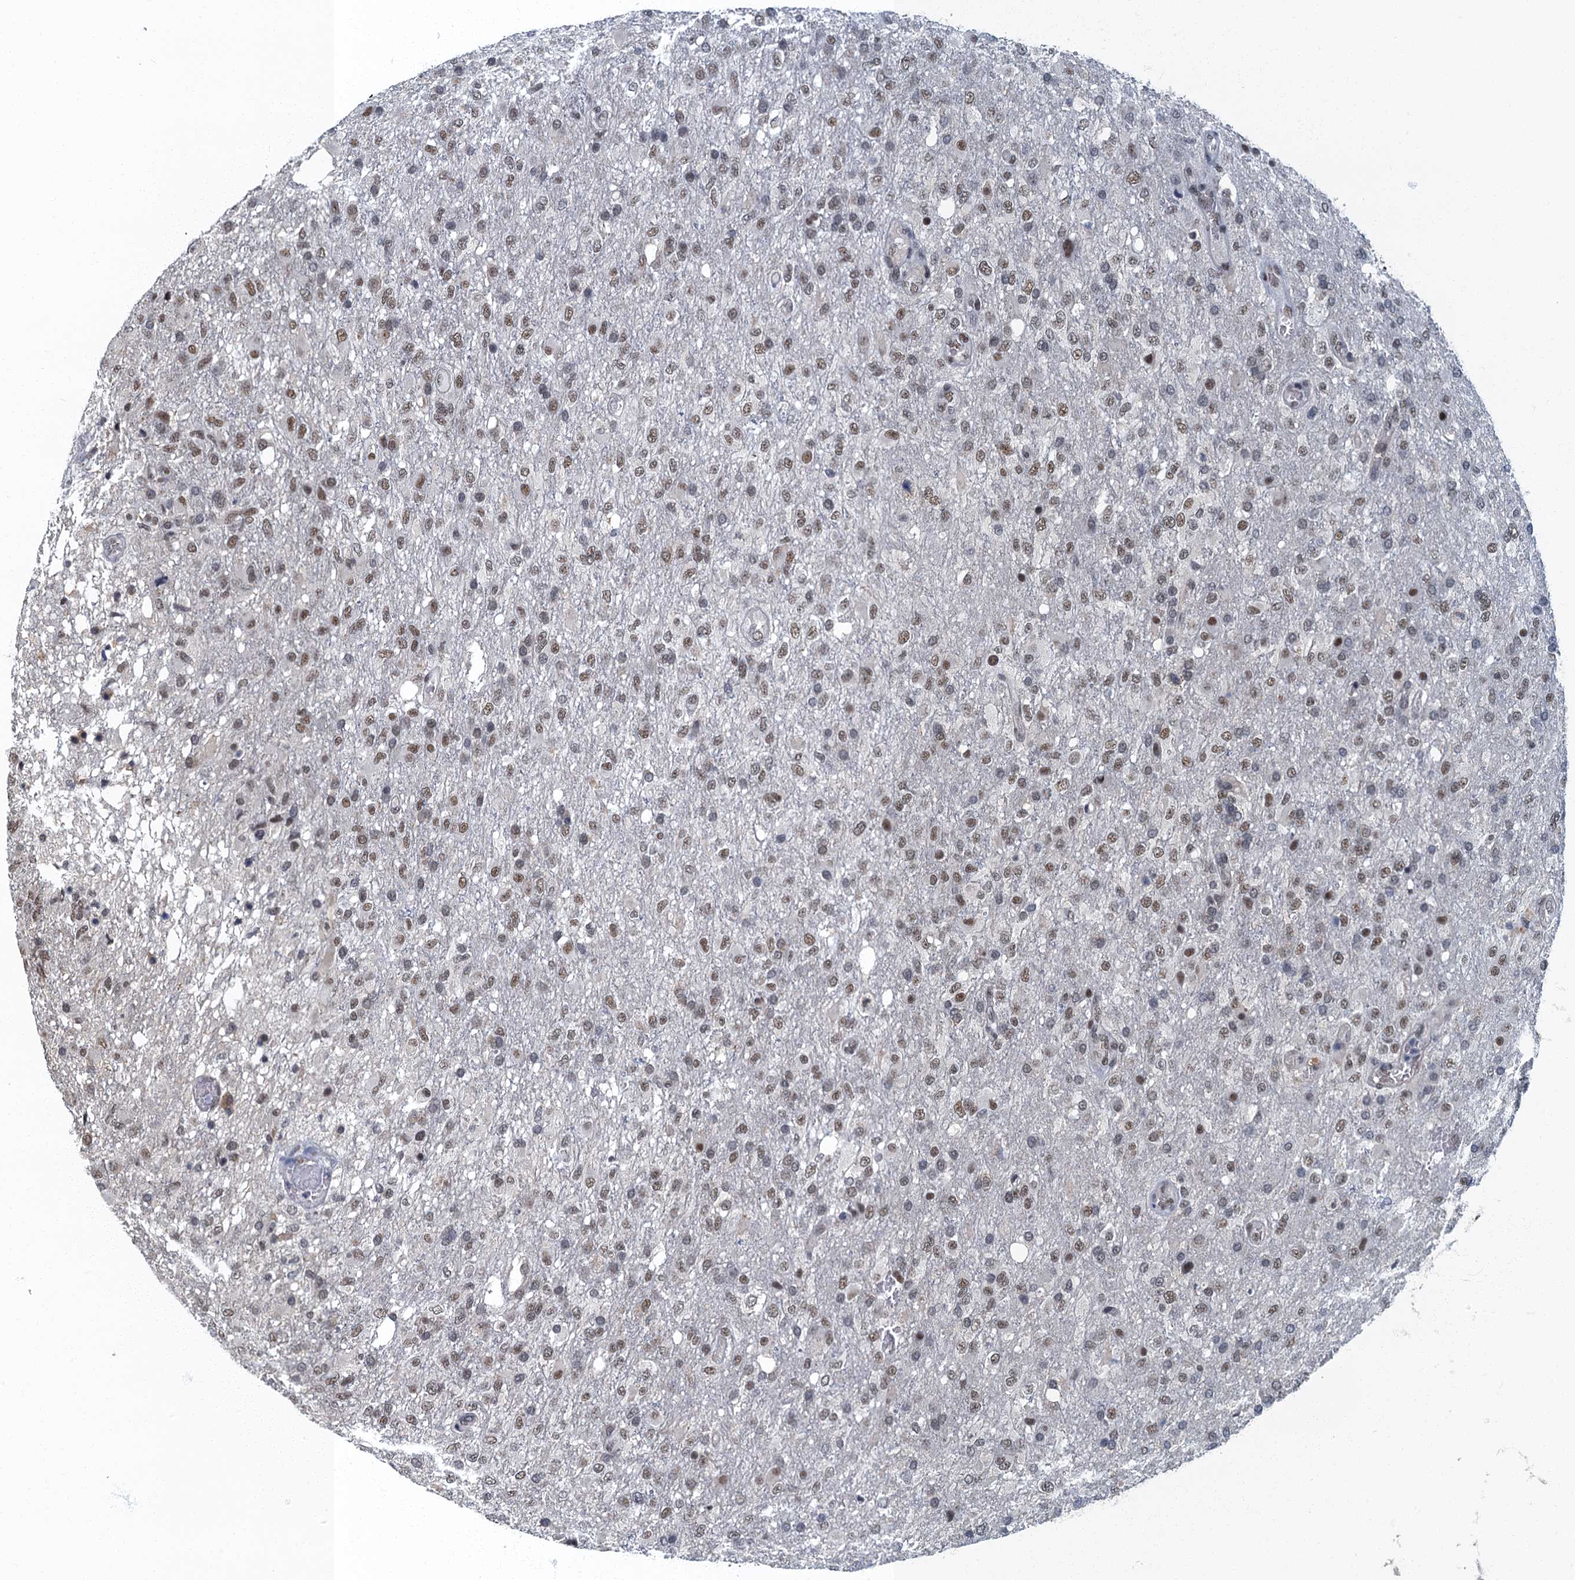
{"staining": {"intensity": "moderate", "quantity": ">75%", "location": "nuclear"}, "tissue": "glioma", "cell_type": "Tumor cells", "image_type": "cancer", "snomed": [{"axis": "morphology", "description": "Glioma, malignant, High grade"}, {"axis": "topography", "description": "Brain"}], "caption": "A histopathology image of human high-grade glioma (malignant) stained for a protein exhibits moderate nuclear brown staining in tumor cells.", "gene": "GADL1", "patient": {"sex": "female", "age": 74}}